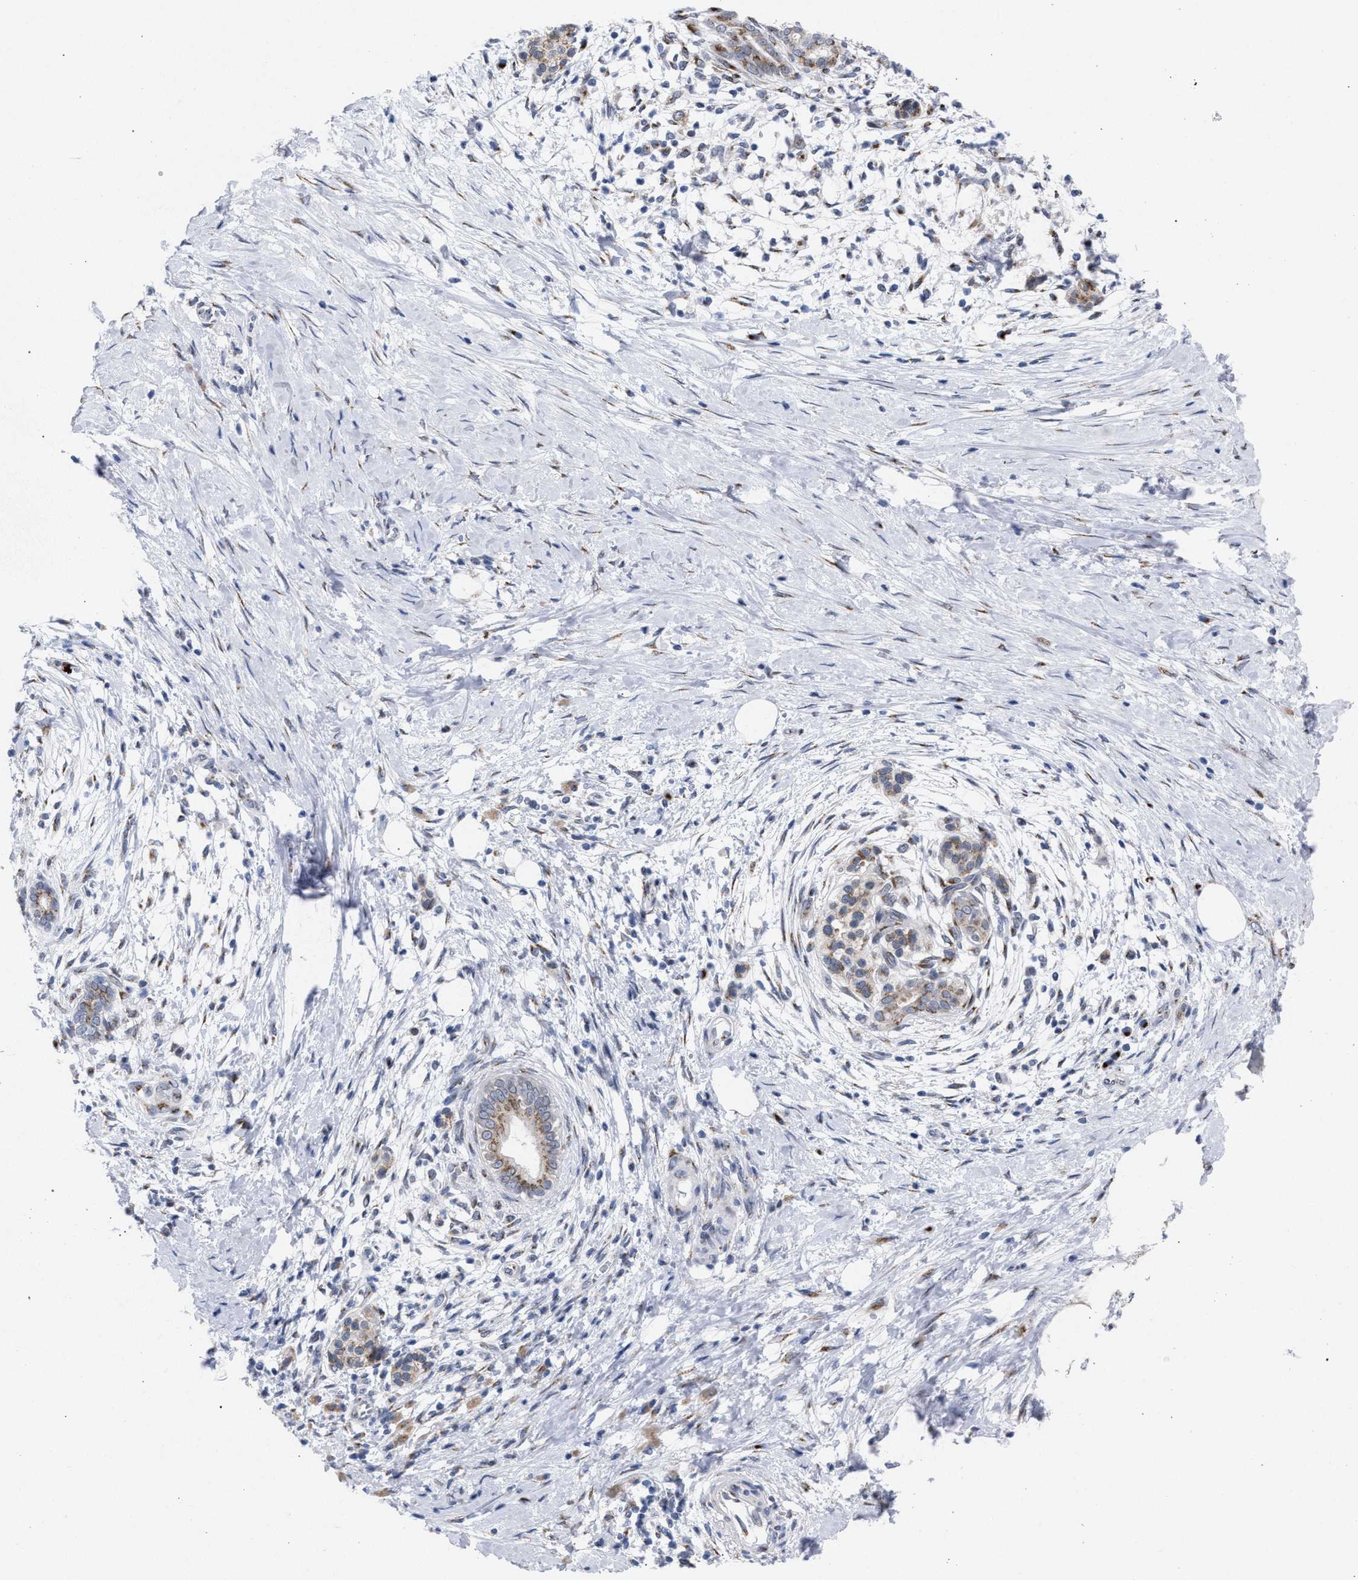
{"staining": {"intensity": "weak", "quantity": ">75%", "location": "cytoplasmic/membranous"}, "tissue": "pancreatic cancer", "cell_type": "Tumor cells", "image_type": "cancer", "snomed": [{"axis": "morphology", "description": "Adenocarcinoma, NOS"}, {"axis": "topography", "description": "Pancreas"}], "caption": "IHC image of human pancreatic adenocarcinoma stained for a protein (brown), which displays low levels of weak cytoplasmic/membranous staining in approximately >75% of tumor cells.", "gene": "GOLGA2", "patient": {"sex": "male", "age": 58}}